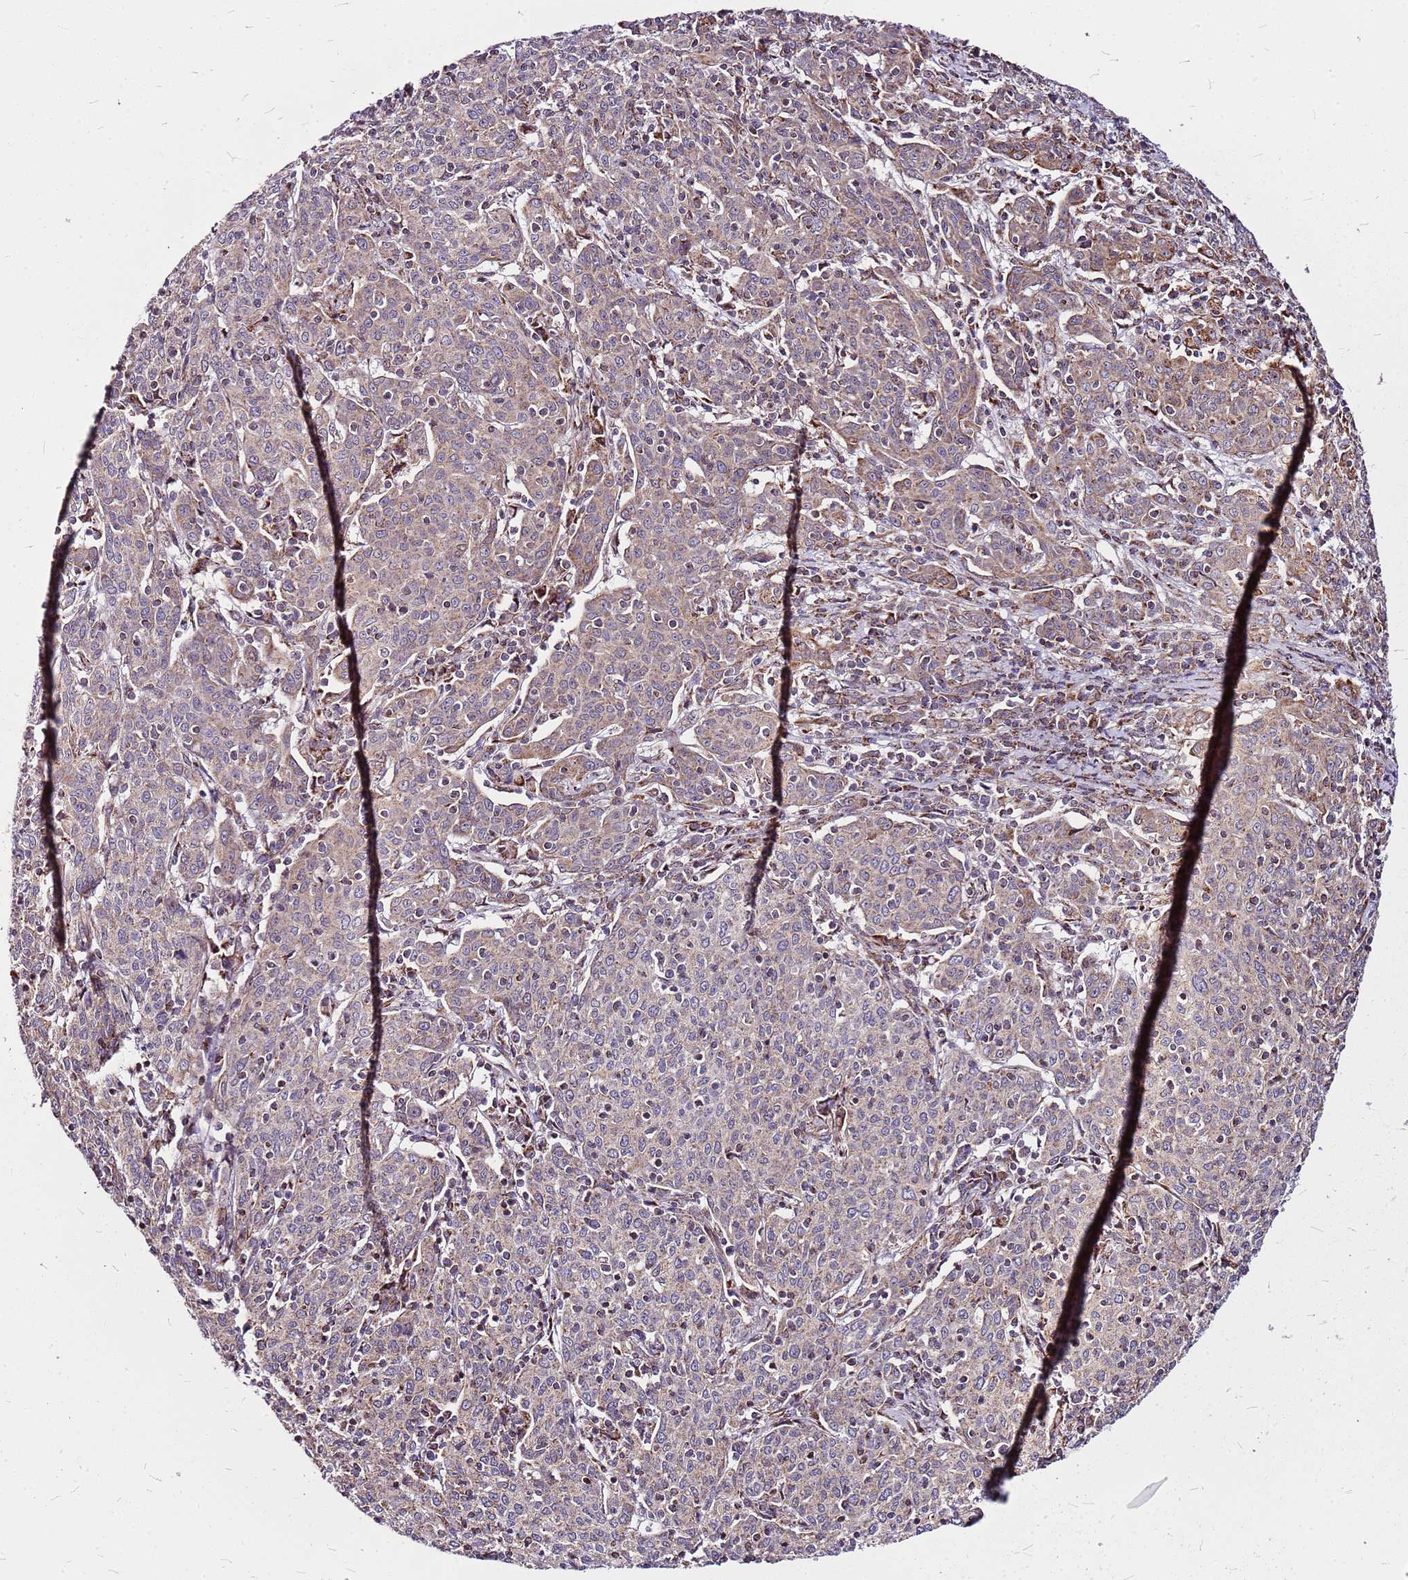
{"staining": {"intensity": "weak", "quantity": "25%-75%", "location": "cytoplasmic/membranous"}, "tissue": "cervical cancer", "cell_type": "Tumor cells", "image_type": "cancer", "snomed": [{"axis": "morphology", "description": "Squamous cell carcinoma, NOS"}, {"axis": "topography", "description": "Cervix"}], "caption": "Immunohistochemical staining of human cervical cancer (squamous cell carcinoma) shows low levels of weak cytoplasmic/membranous staining in about 25%-75% of tumor cells.", "gene": "OR51T1", "patient": {"sex": "female", "age": 67}}